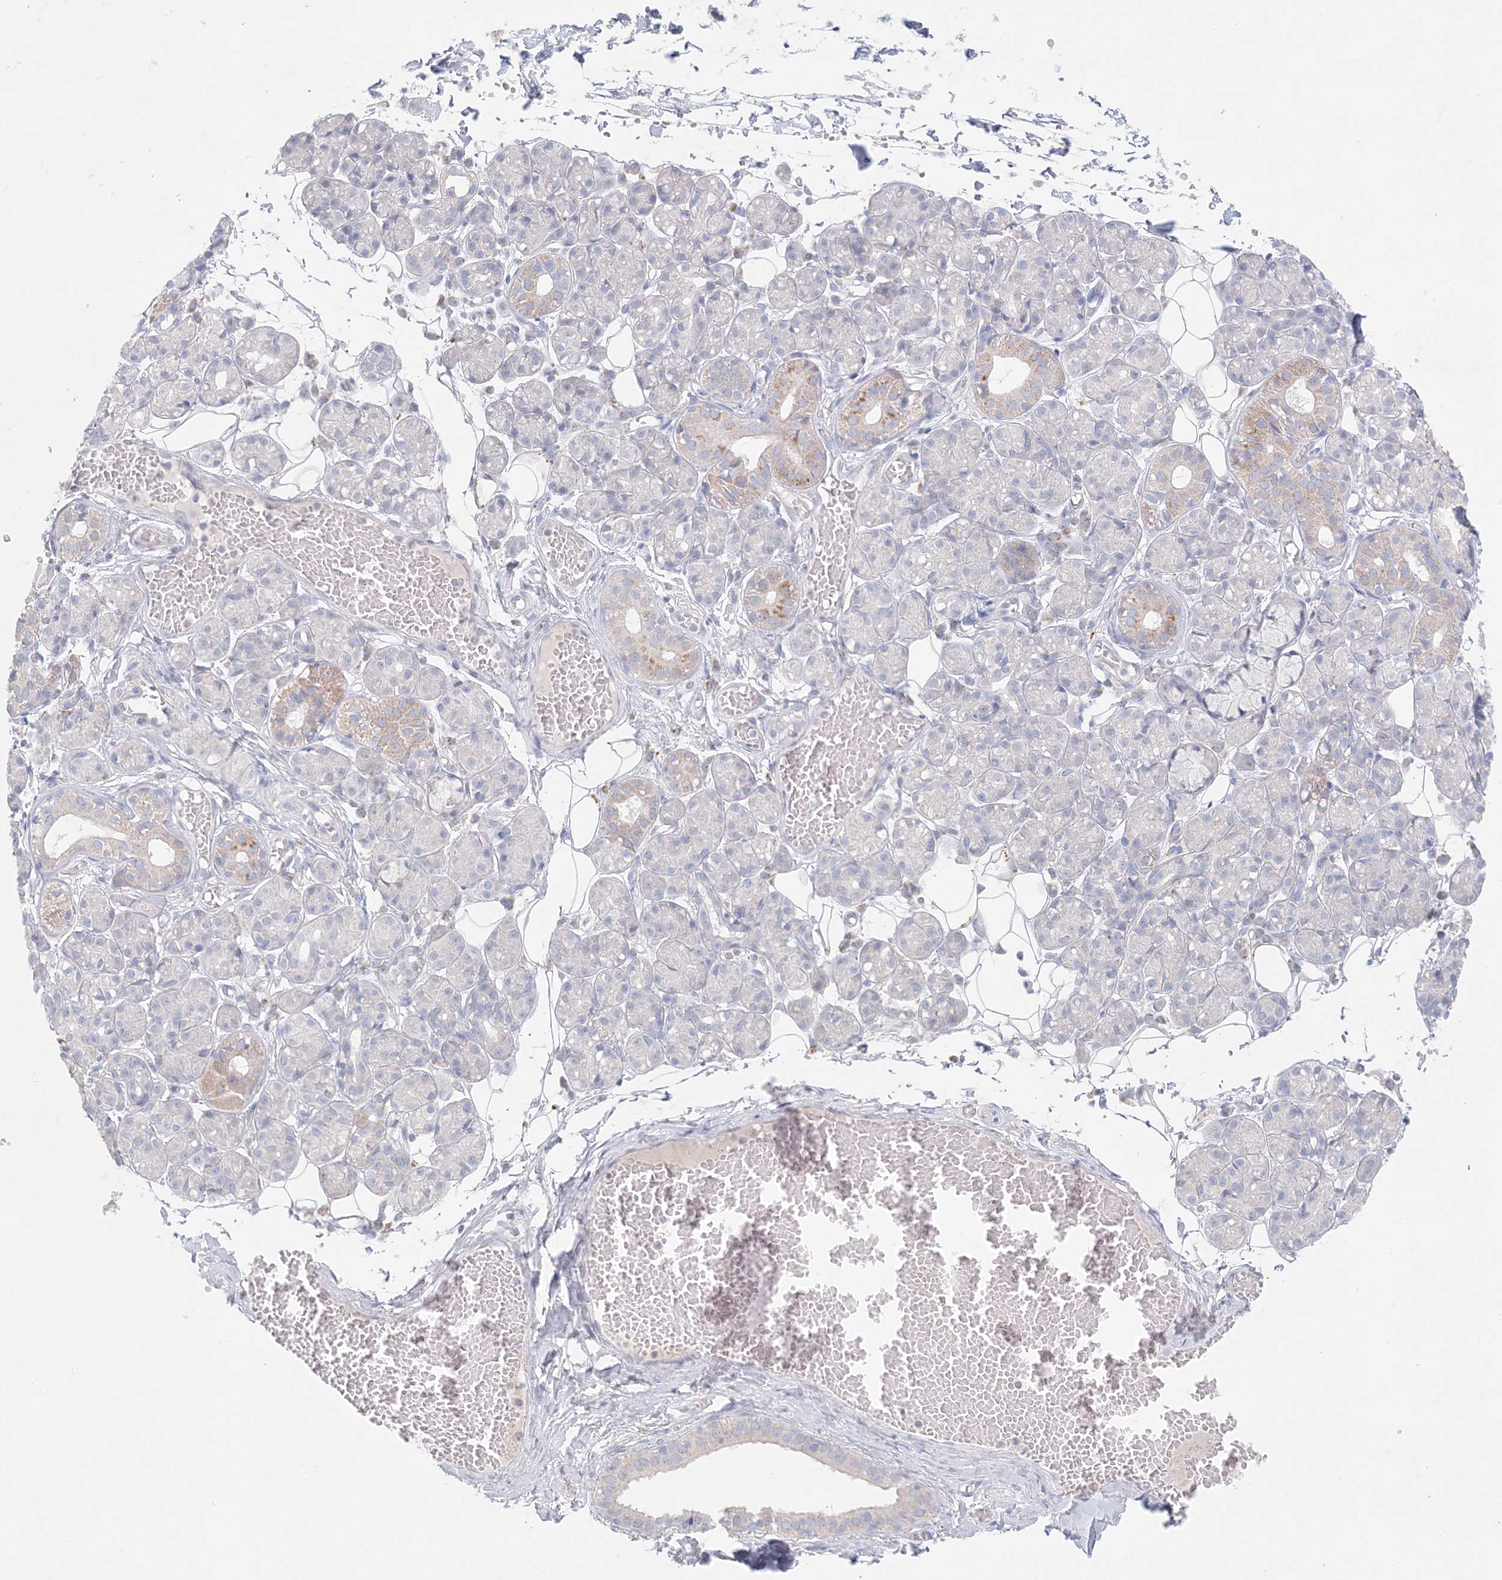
{"staining": {"intensity": "weak", "quantity": "<25%", "location": "cytoplasmic/membranous"}, "tissue": "salivary gland", "cell_type": "Glandular cells", "image_type": "normal", "snomed": [{"axis": "morphology", "description": "Normal tissue, NOS"}, {"axis": "topography", "description": "Salivary gland"}], "caption": "Immunohistochemistry of normal salivary gland shows no positivity in glandular cells.", "gene": "KCTD6", "patient": {"sex": "male", "age": 63}}